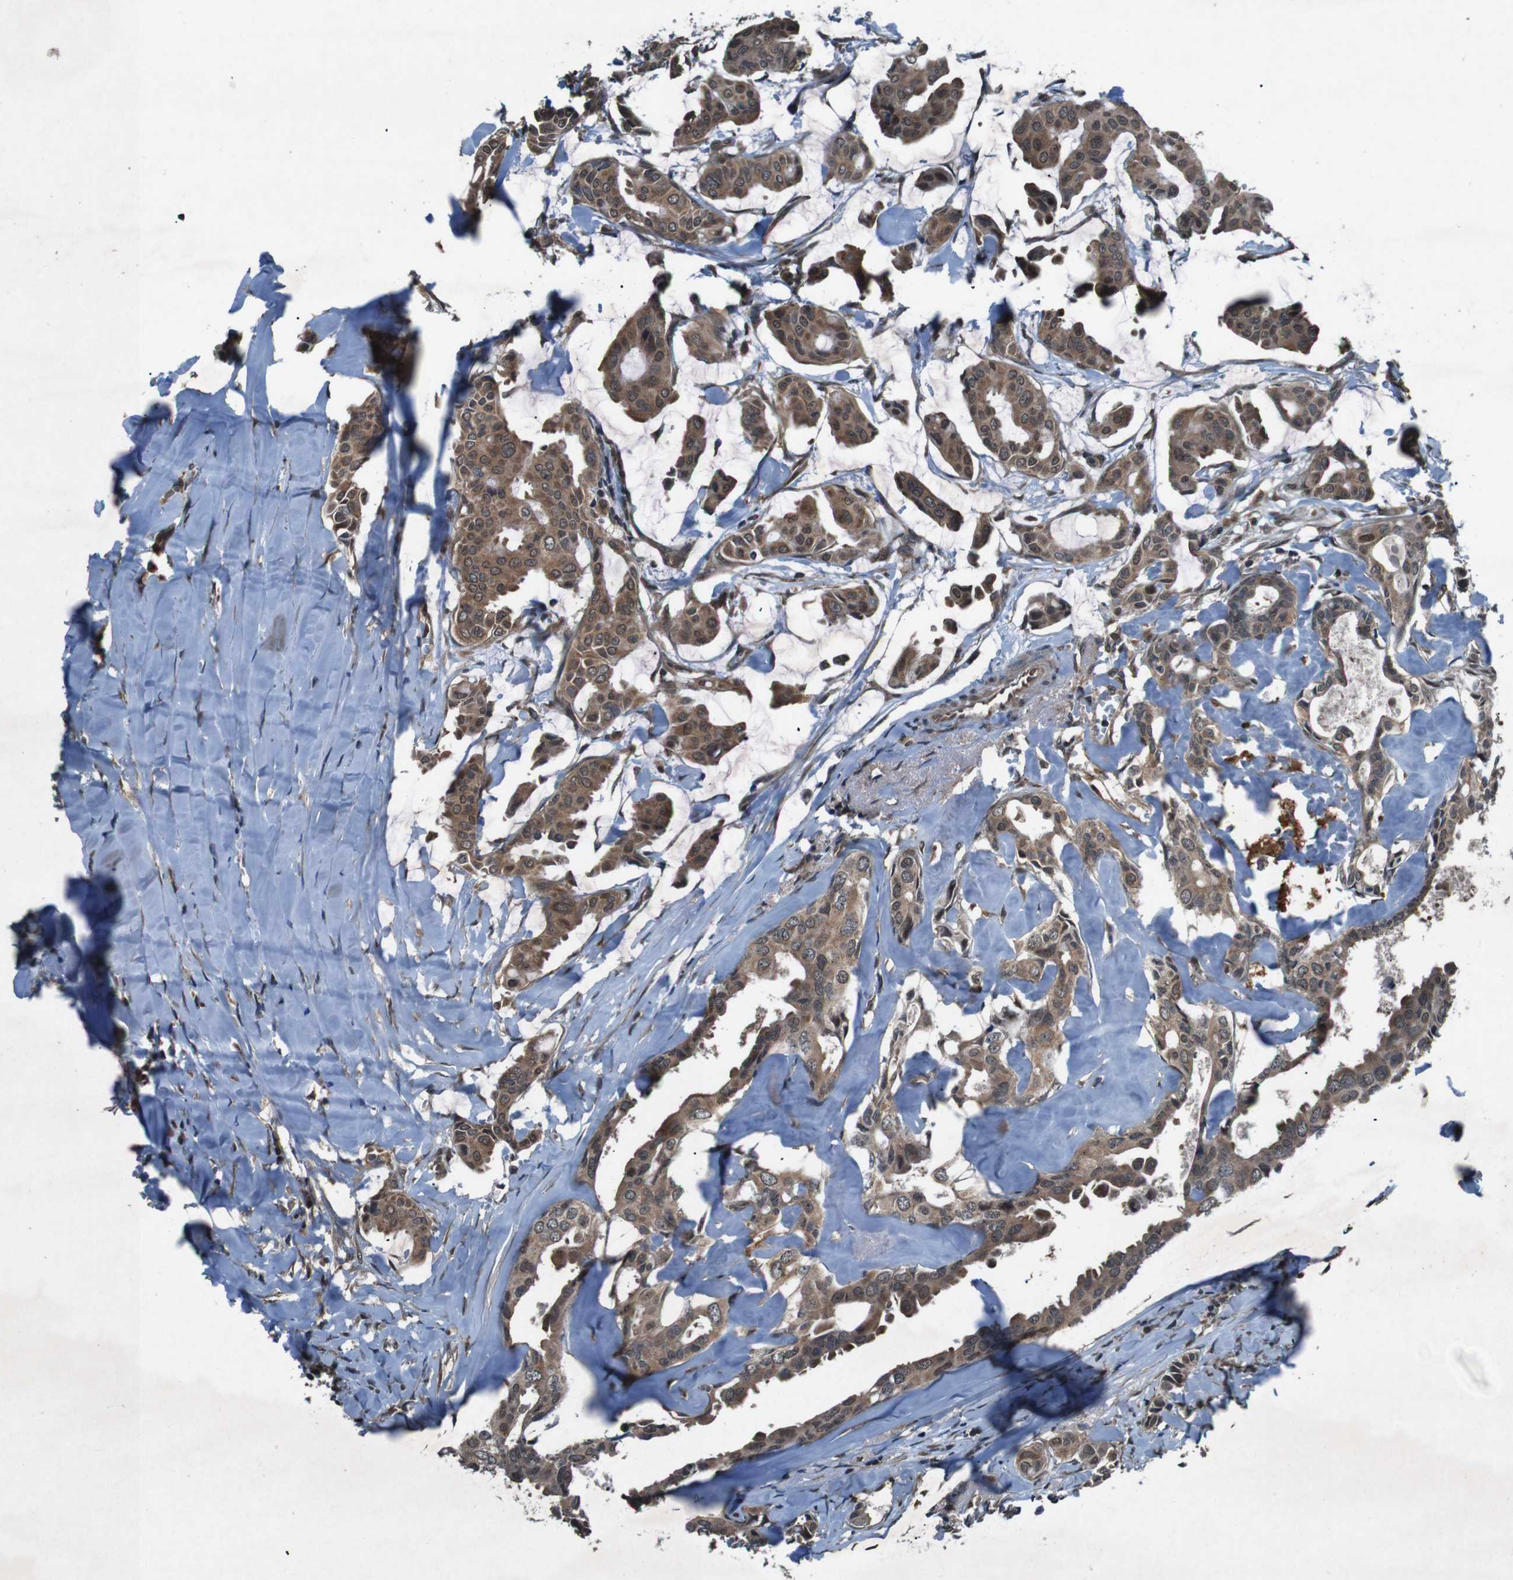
{"staining": {"intensity": "moderate", "quantity": ">75%", "location": "cytoplasmic/membranous,nuclear"}, "tissue": "head and neck cancer", "cell_type": "Tumor cells", "image_type": "cancer", "snomed": [{"axis": "morphology", "description": "Adenocarcinoma, NOS"}, {"axis": "topography", "description": "Salivary gland"}, {"axis": "topography", "description": "Head-Neck"}], "caption": "Head and neck cancer (adenocarcinoma) was stained to show a protein in brown. There is medium levels of moderate cytoplasmic/membranous and nuclear staining in about >75% of tumor cells. (IHC, brightfield microscopy, high magnification).", "gene": "SOCS1", "patient": {"sex": "female", "age": 59}}